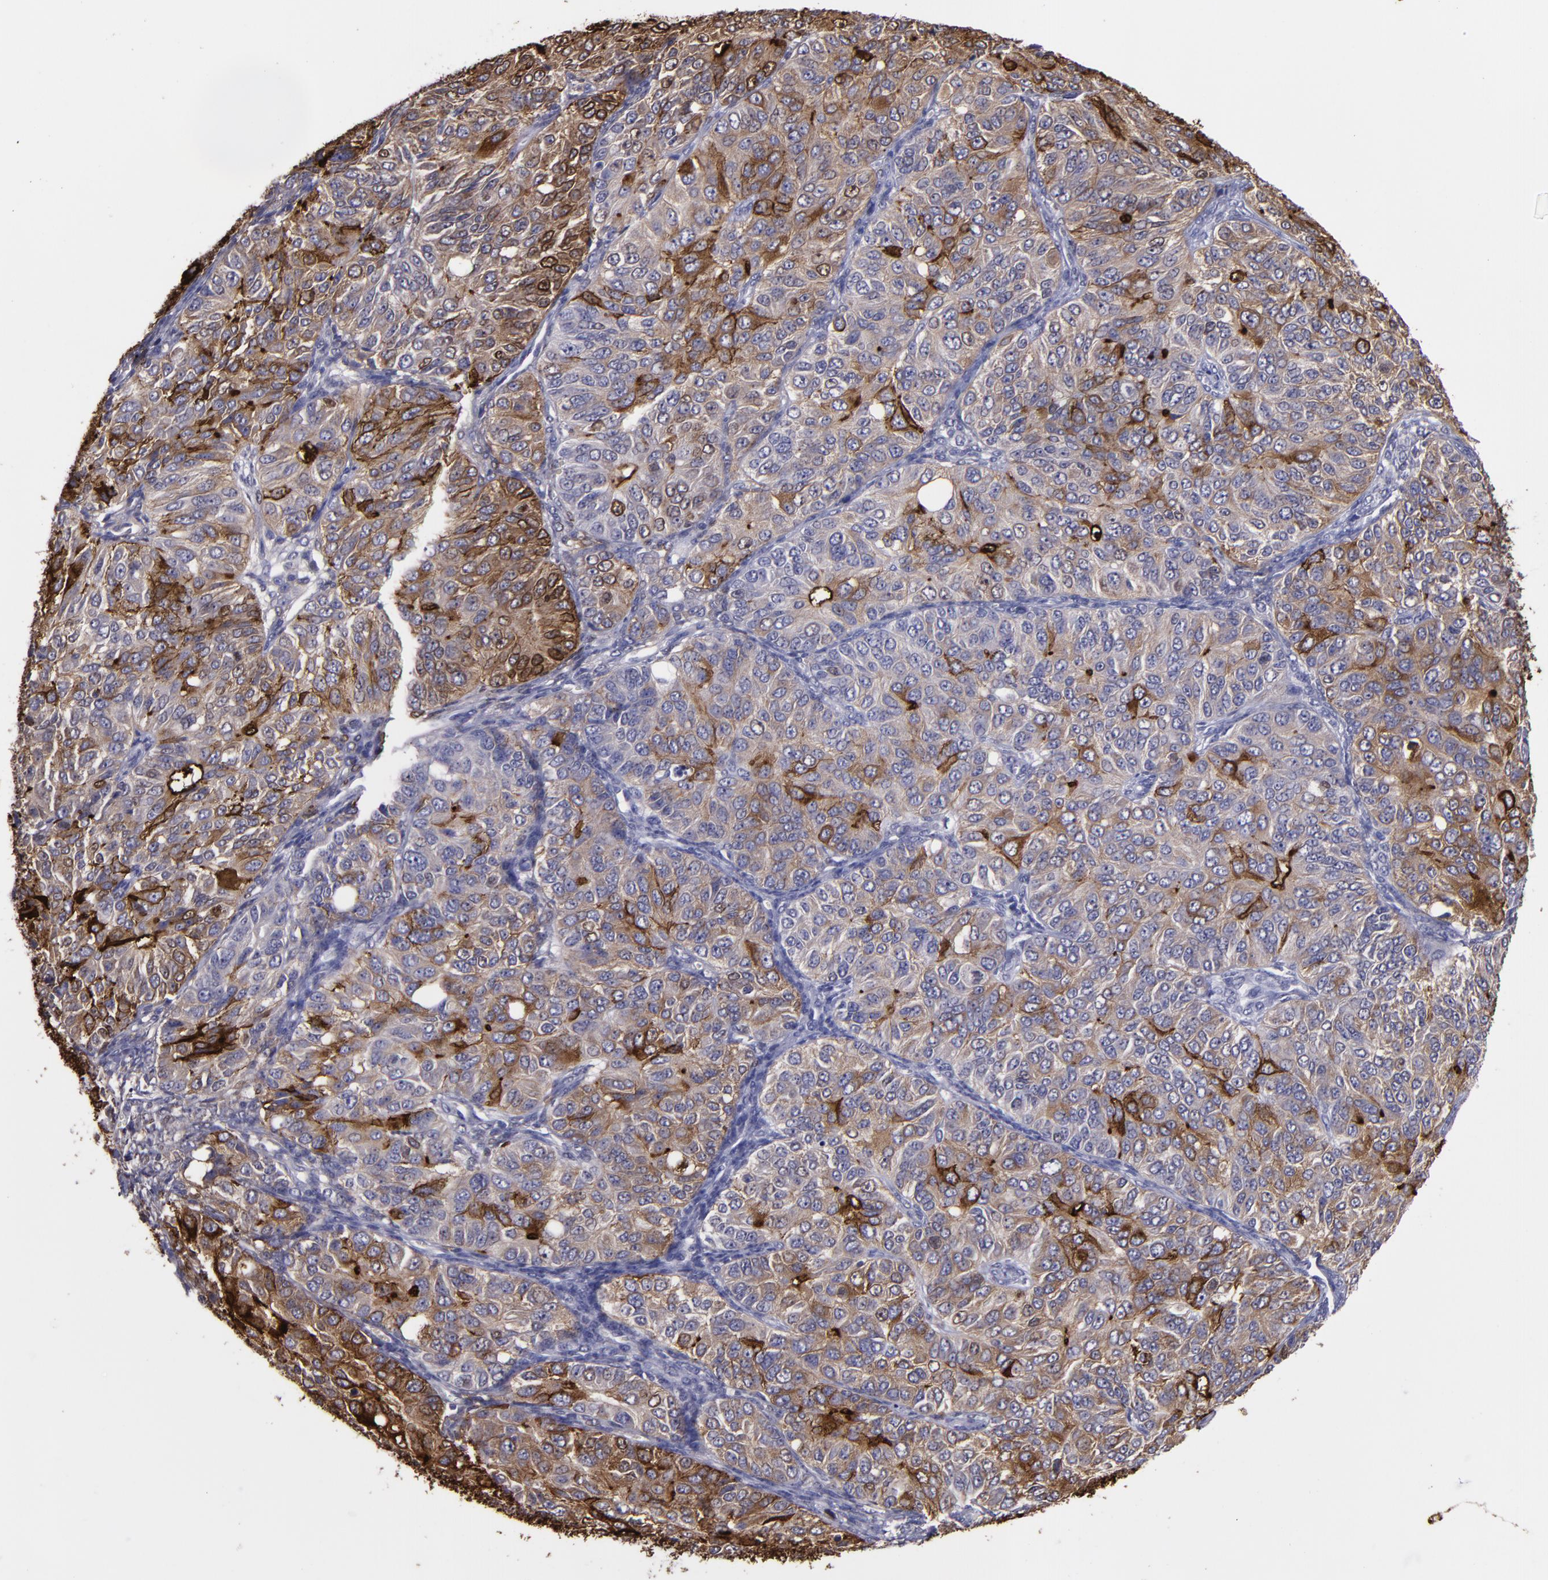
{"staining": {"intensity": "strong", "quantity": ">75%", "location": "cytoplasmic/membranous"}, "tissue": "ovarian cancer", "cell_type": "Tumor cells", "image_type": "cancer", "snomed": [{"axis": "morphology", "description": "Carcinoma, endometroid"}, {"axis": "topography", "description": "Ovary"}], "caption": "Ovarian cancer stained for a protein exhibits strong cytoplasmic/membranous positivity in tumor cells.", "gene": "MFGE8", "patient": {"sex": "female", "age": 51}}